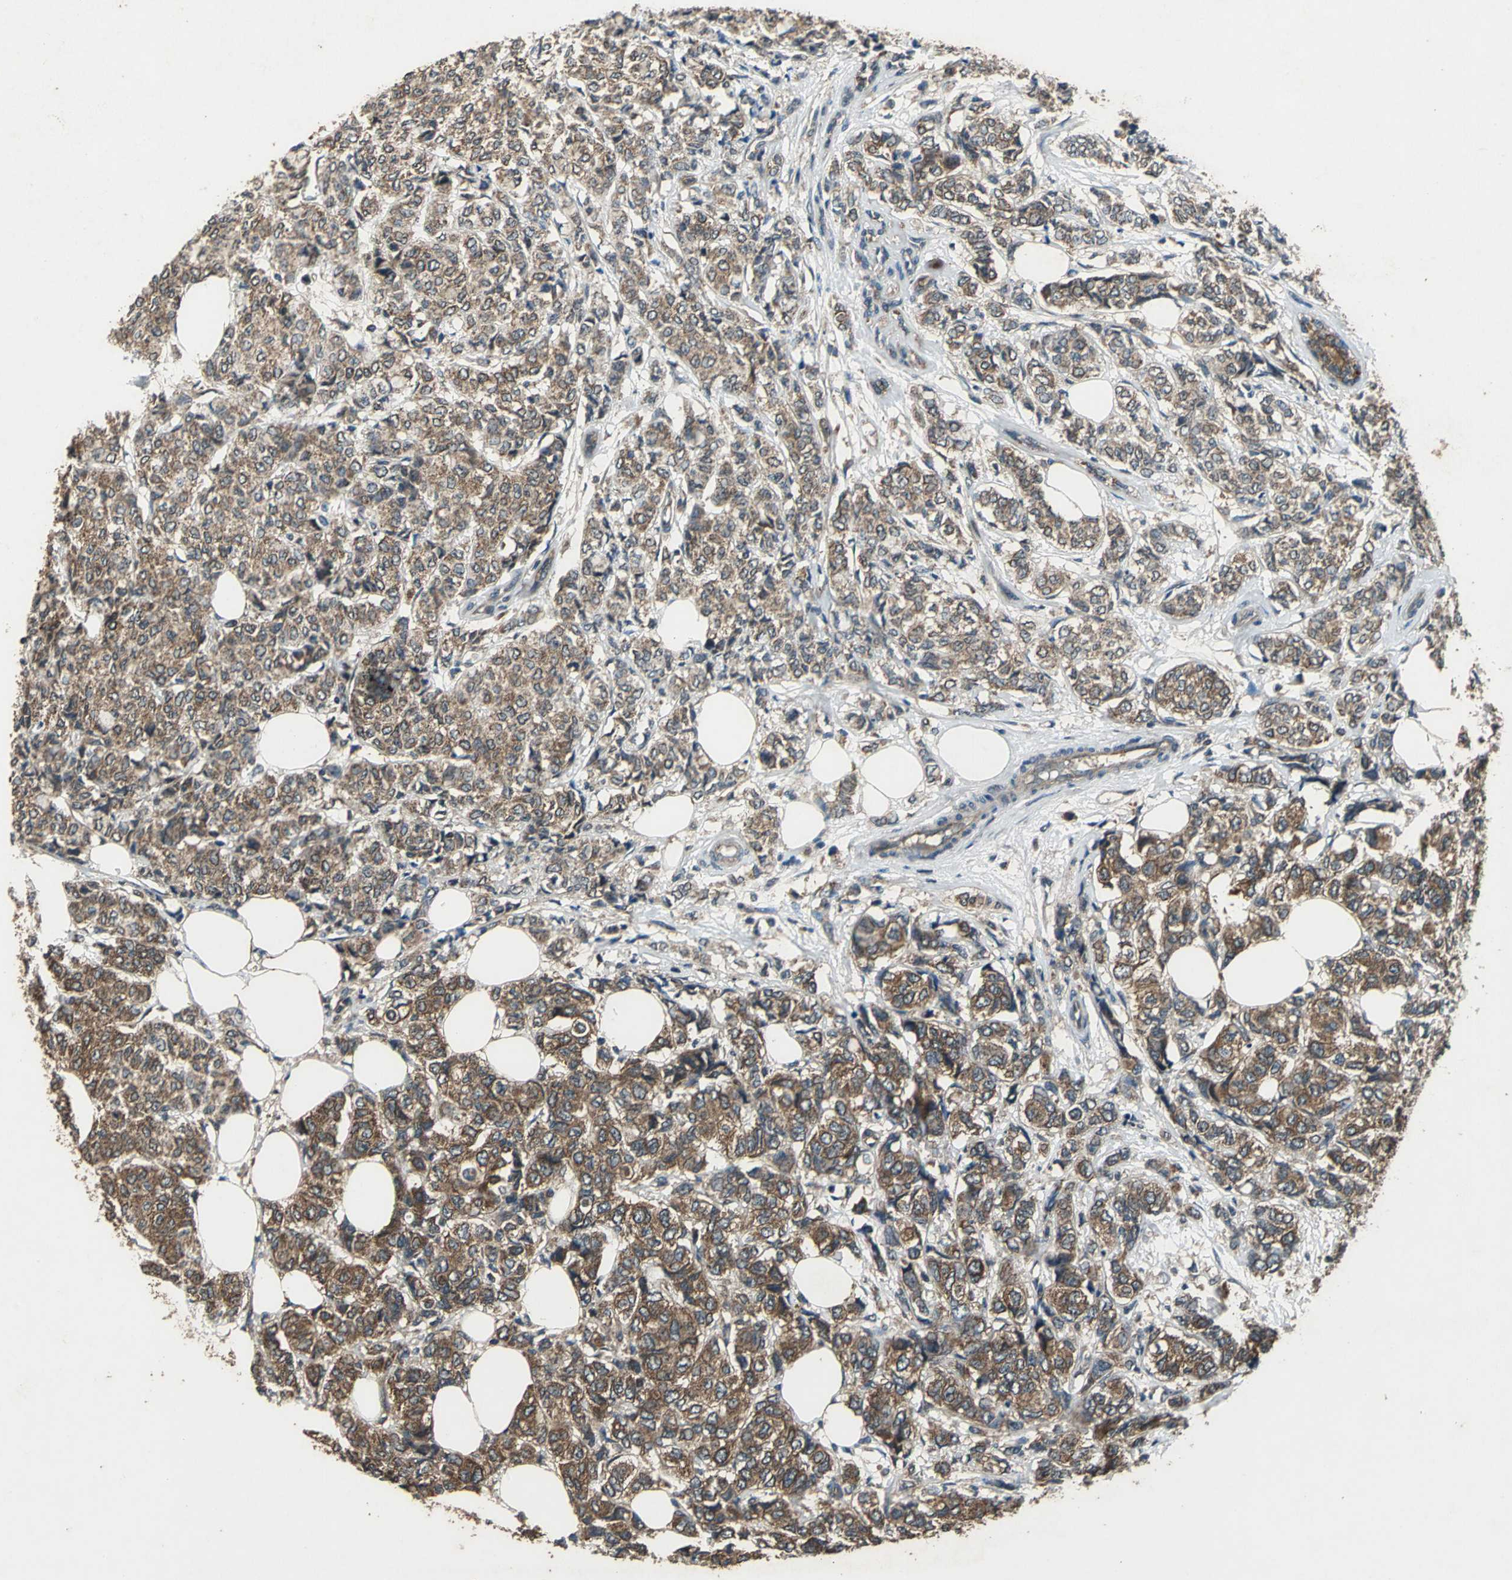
{"staining": {"intensity": "strong", "quantity": ">75%", "location": "cytoplasmic/membranous"}, "tissue": "breast cancer", "cell_type": "Tumor cells", "image_type": "cancer", "snomed": [{"axis": "morphology", "description": "Lobular carcinoma"}, {"axis": "topography", "description": "Breast"}], "caption": "Approximately >75% of tumor cells in human breast cancer reveal strong cytoplasmic/membranous protein expression as visualized by brown immunohistochemical staining.", "gene": "ZNF608", "patient": {"sex": "female", "age": 60}}